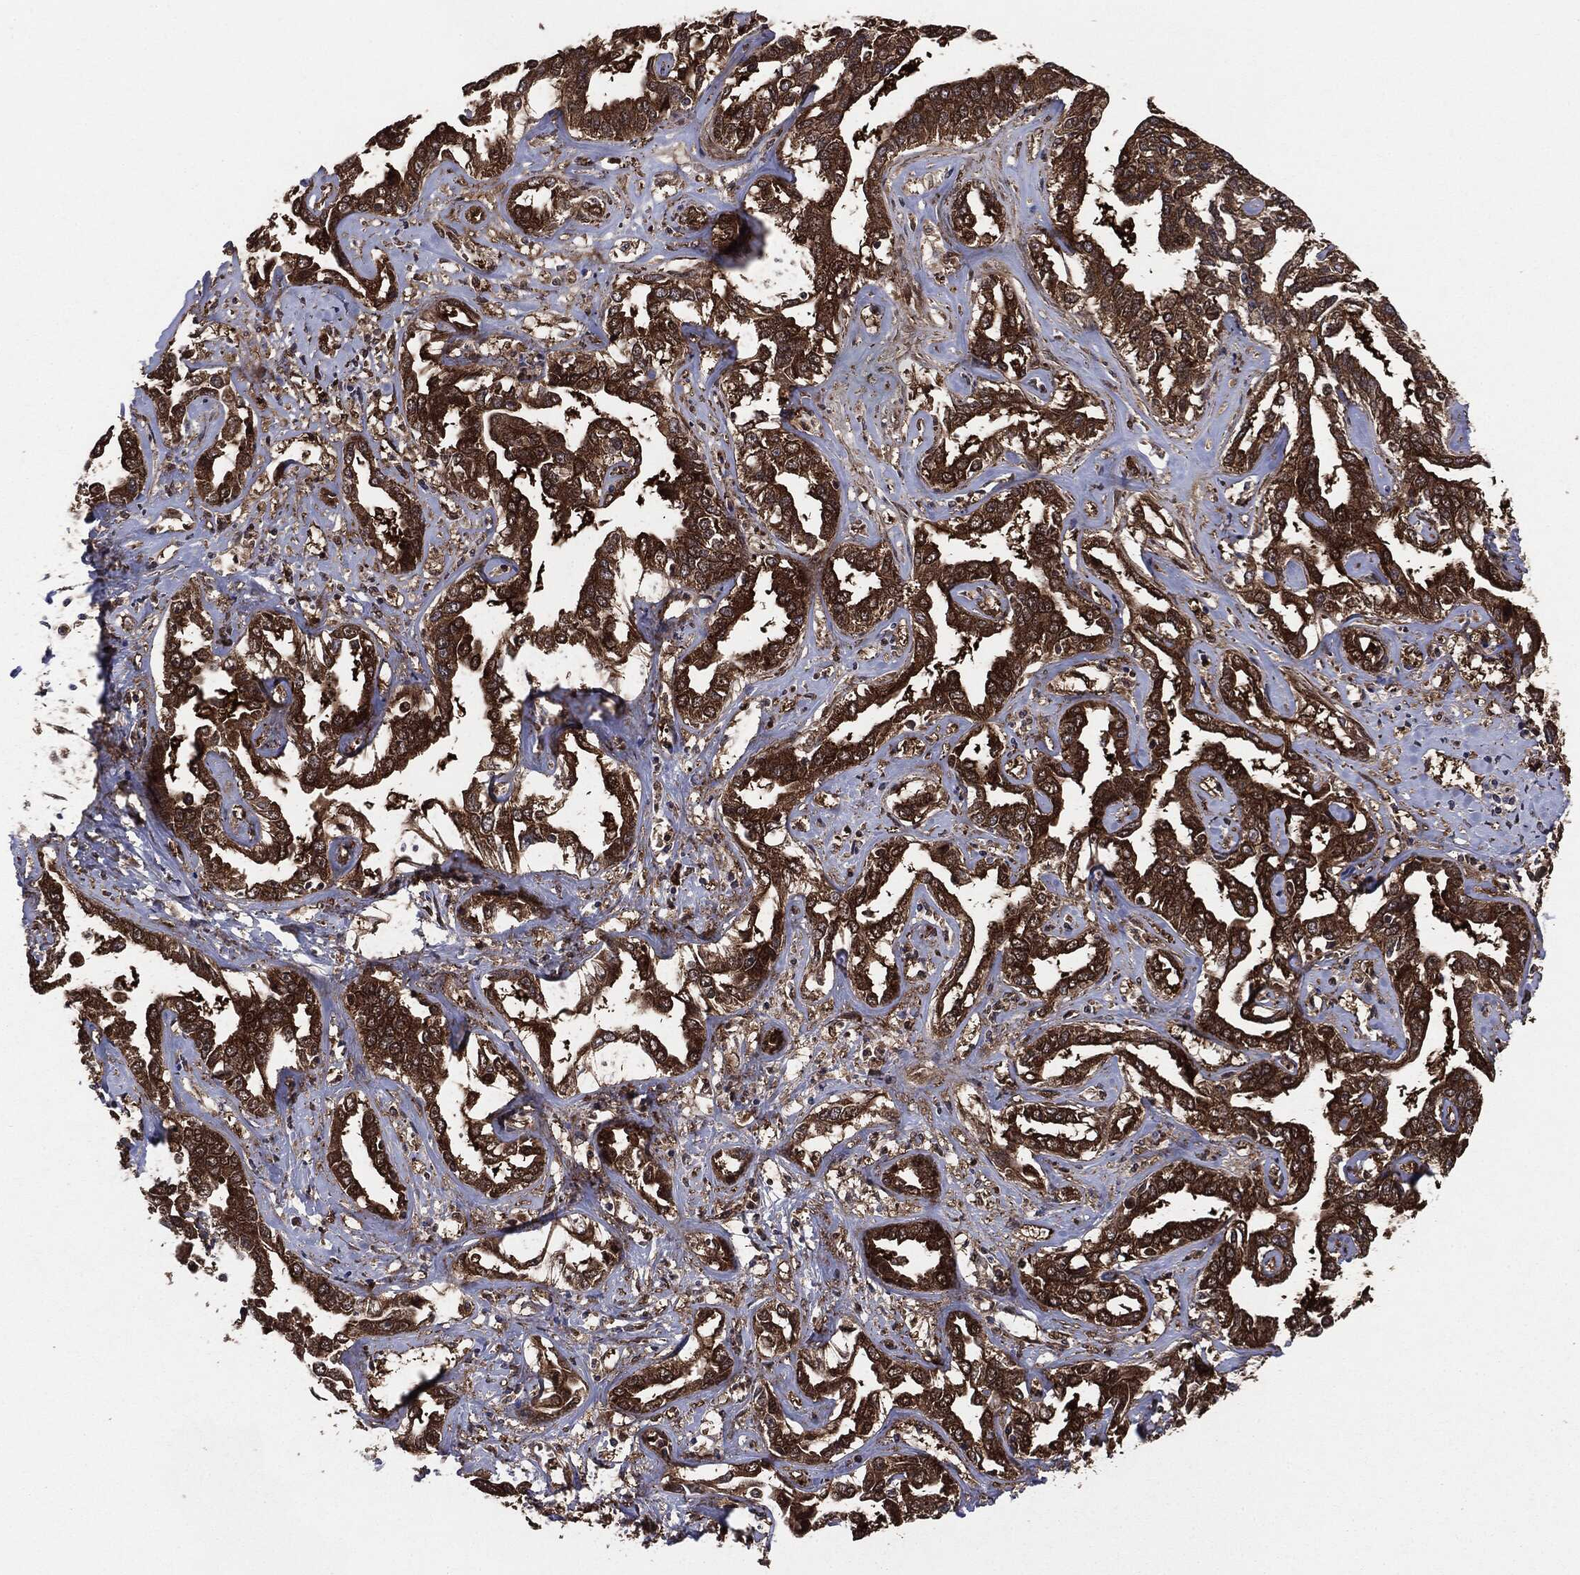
{"staining": {"intensity": "strong", "quantity": ">75%", "location": "cytoplasmic/membranous"}, "tissue": "liver cancer", "cell_type": "Tumor cells", "image_type": "cancer", "snomed": [{"axis": "morphology", "description": "Cholangiocarcinoma"}, {"axis": "topography", "description": "Liver"}], "caption": "Protein expression analysis of liver cancer (cholangiocarcinoma) demonstrates strong cytoplasmic/membranous positivity in about >75% of tumor cells.", "gene": "NME1", "patient": {"sex": "male", "age": 59}}